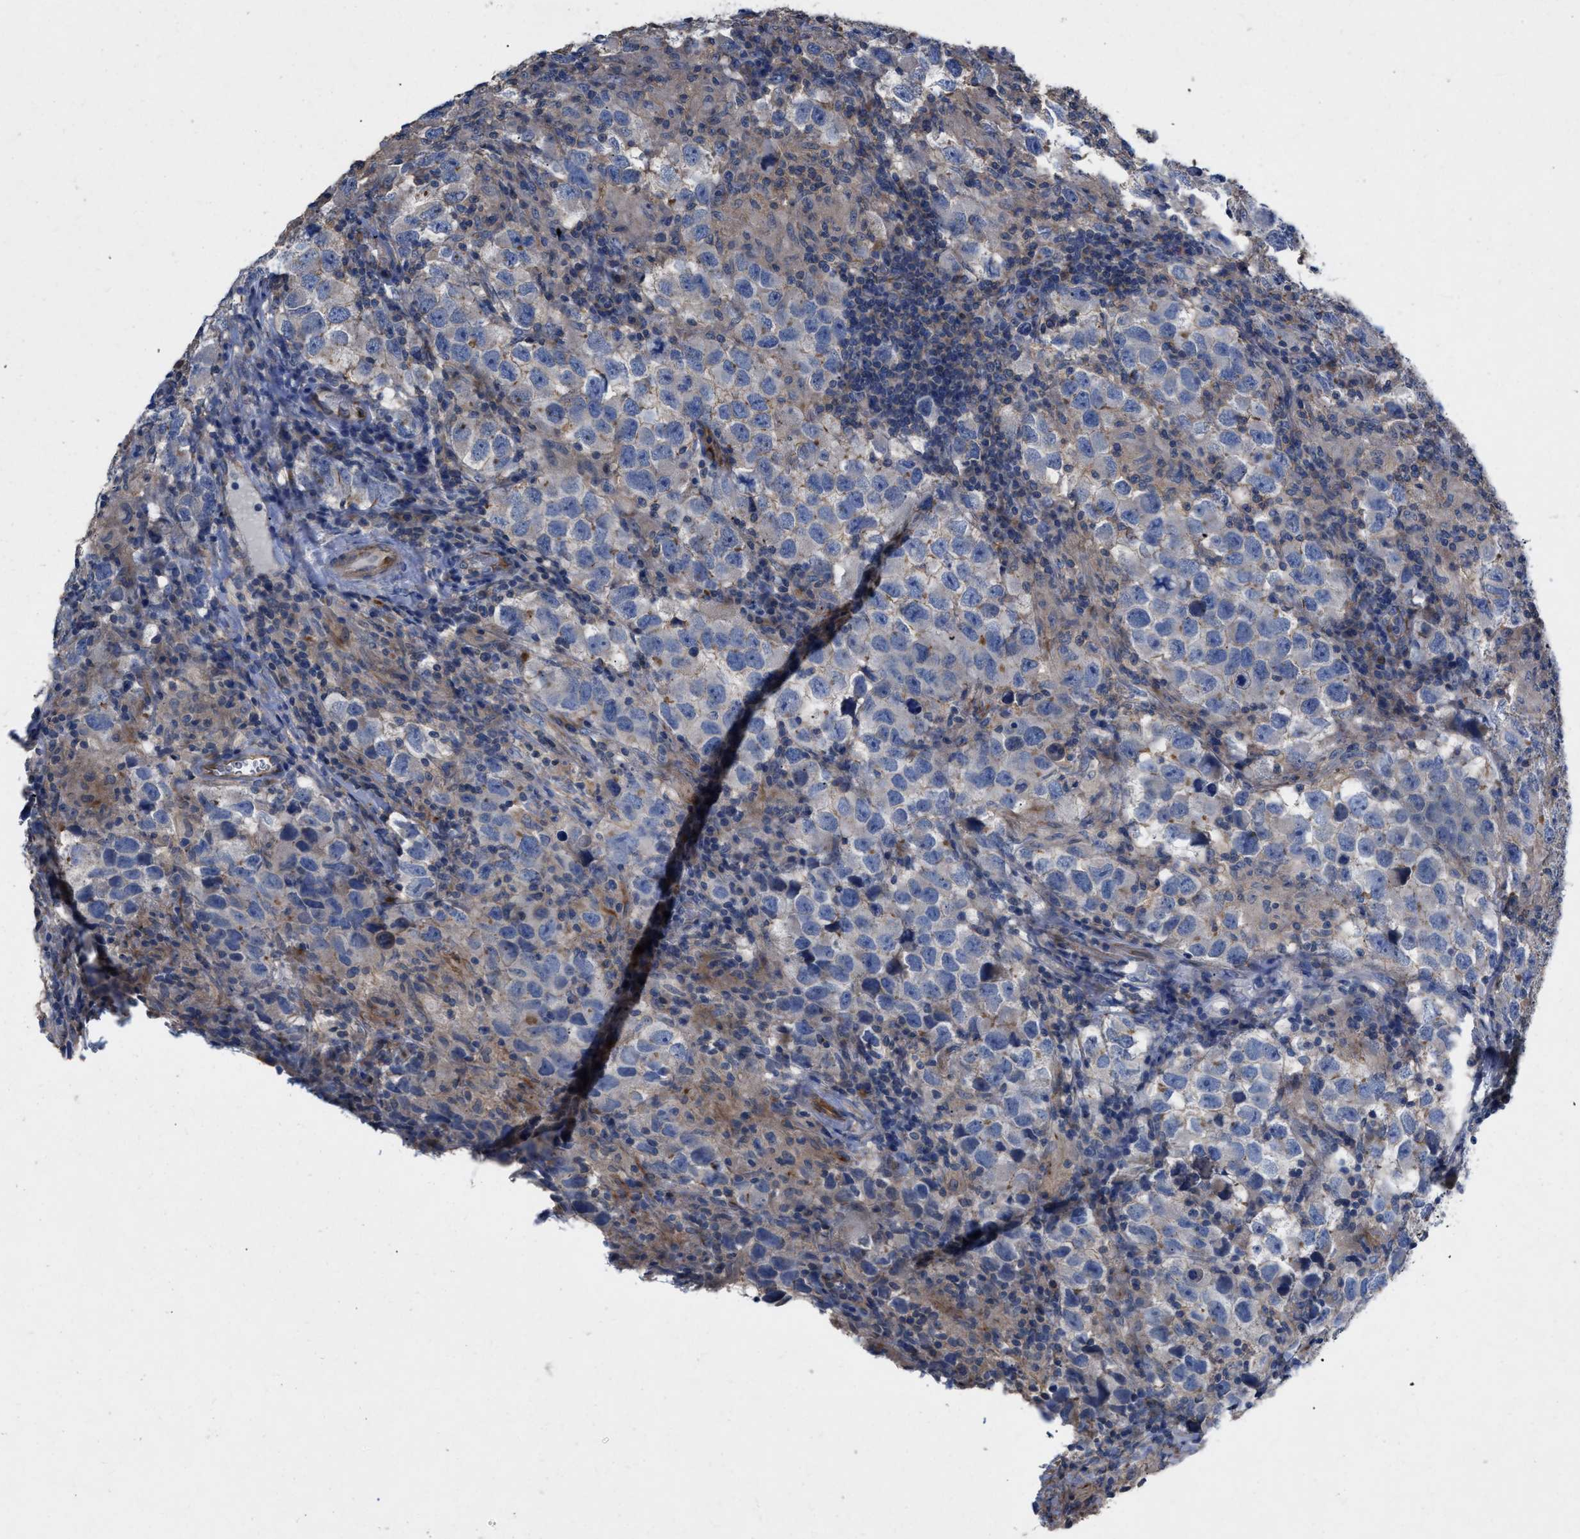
{"staining": {"intensity": "negative", "quantity": "none", "location": "none"}, "tissue": "testis cancer", "cell_type": "Tumor cells", "image_type": "cancer", "snomed": [{"axis": "morphology", "description": "Carcinoma, Embryonal, NOS"}, {"axis": "topography", "description": "Testis"}], "caption": "Tumor cells show no significant positivity in testis embryonal carcinoma.", "gene": "TMEM131", "patient": {"sex": "male", "age": 21}}